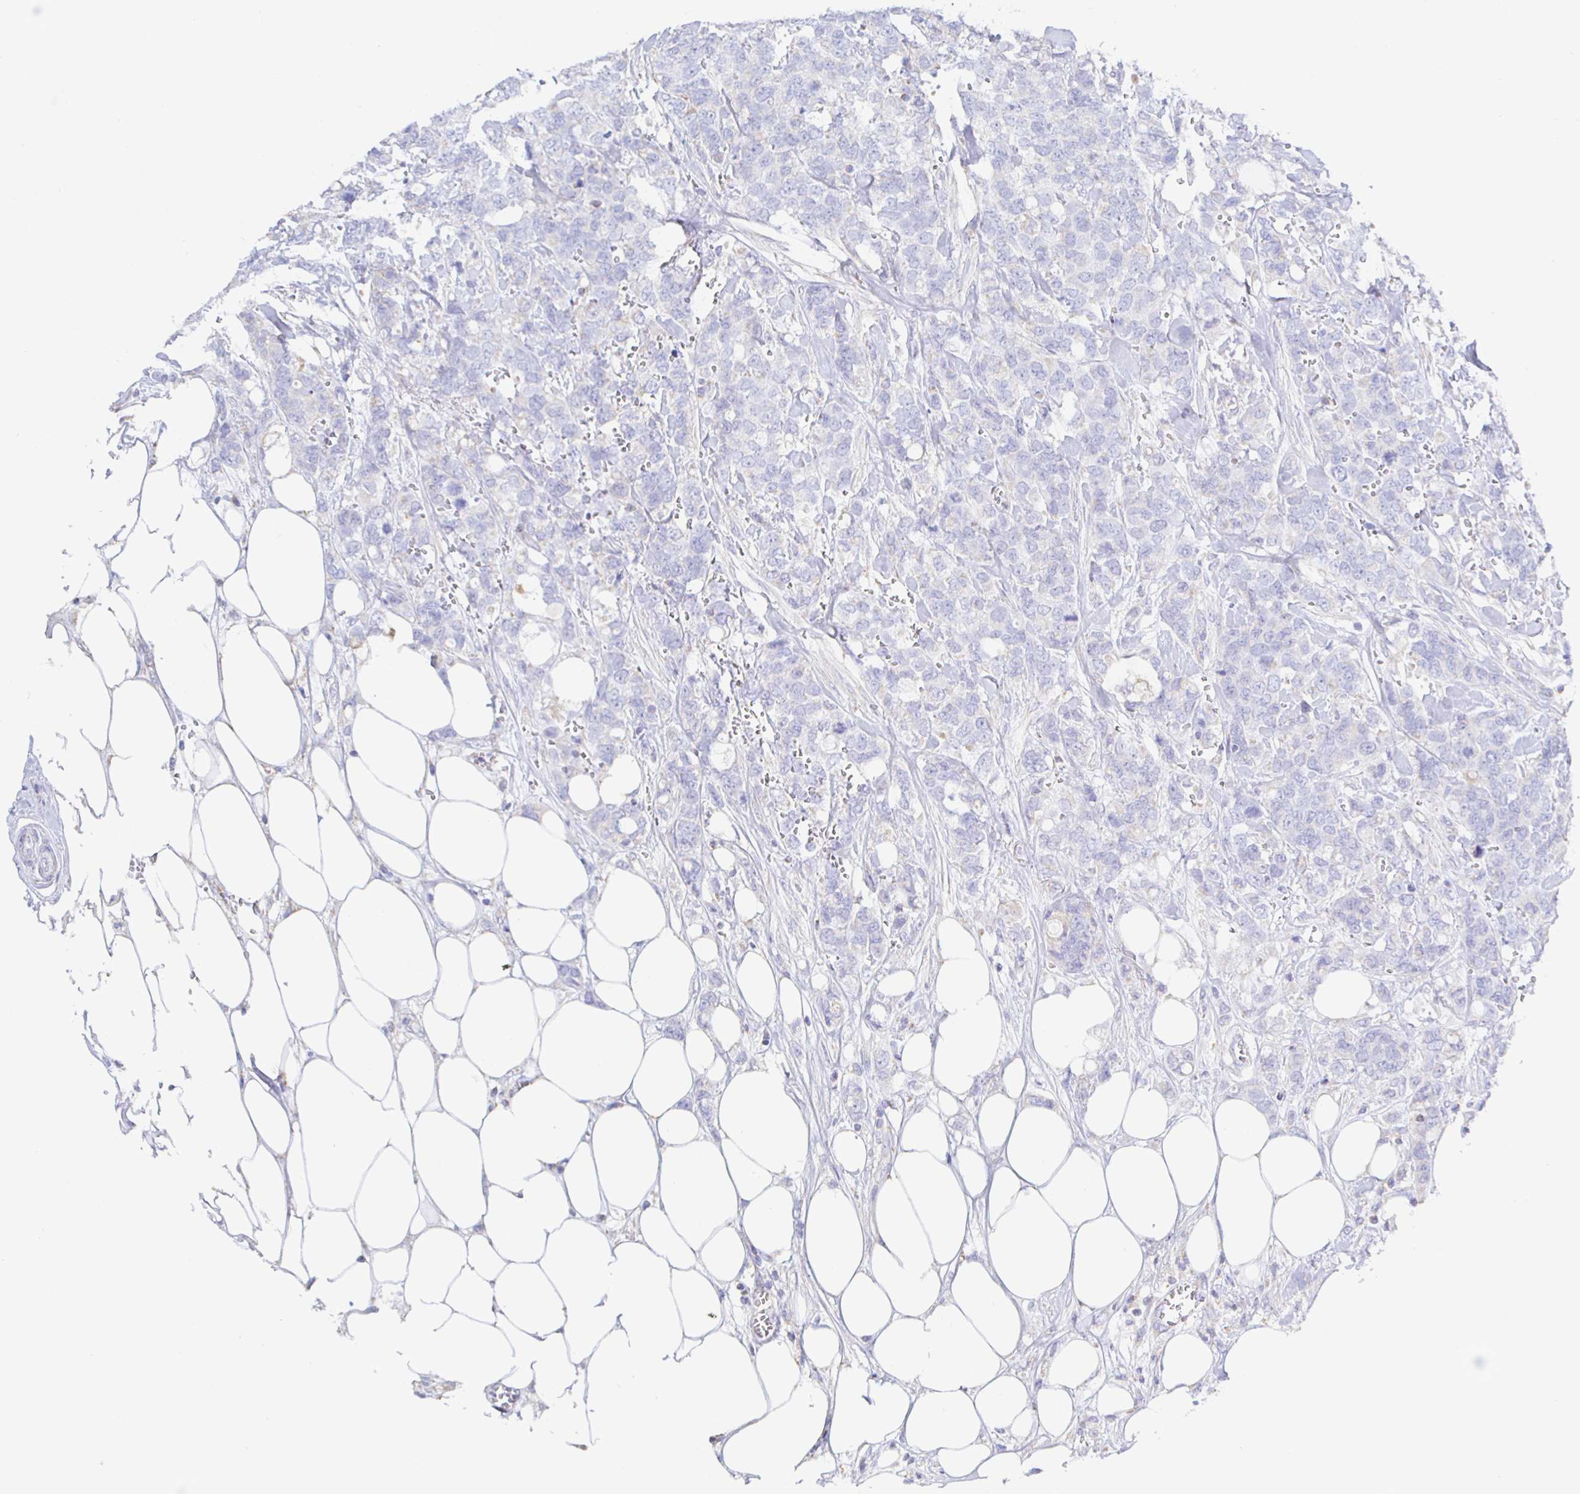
{"staining": {"intensity": "negative", "quantity": "none", "location": "none"}, "tissue": "breast cancer", "cell_type": "Tumor cells", "image_type": "cancer", "snomed": [{"axis": "morphology", "description": "Lobular carcinoma"}, {"axis": "topography", "description": "Breast"}], "caption": "Breast lobular carcinoma was stained to show a protein in brown. There is no significant staining in tumor cells.", "gene": "SYNGR4", "patient": {"sex": "female", "age": 91}}